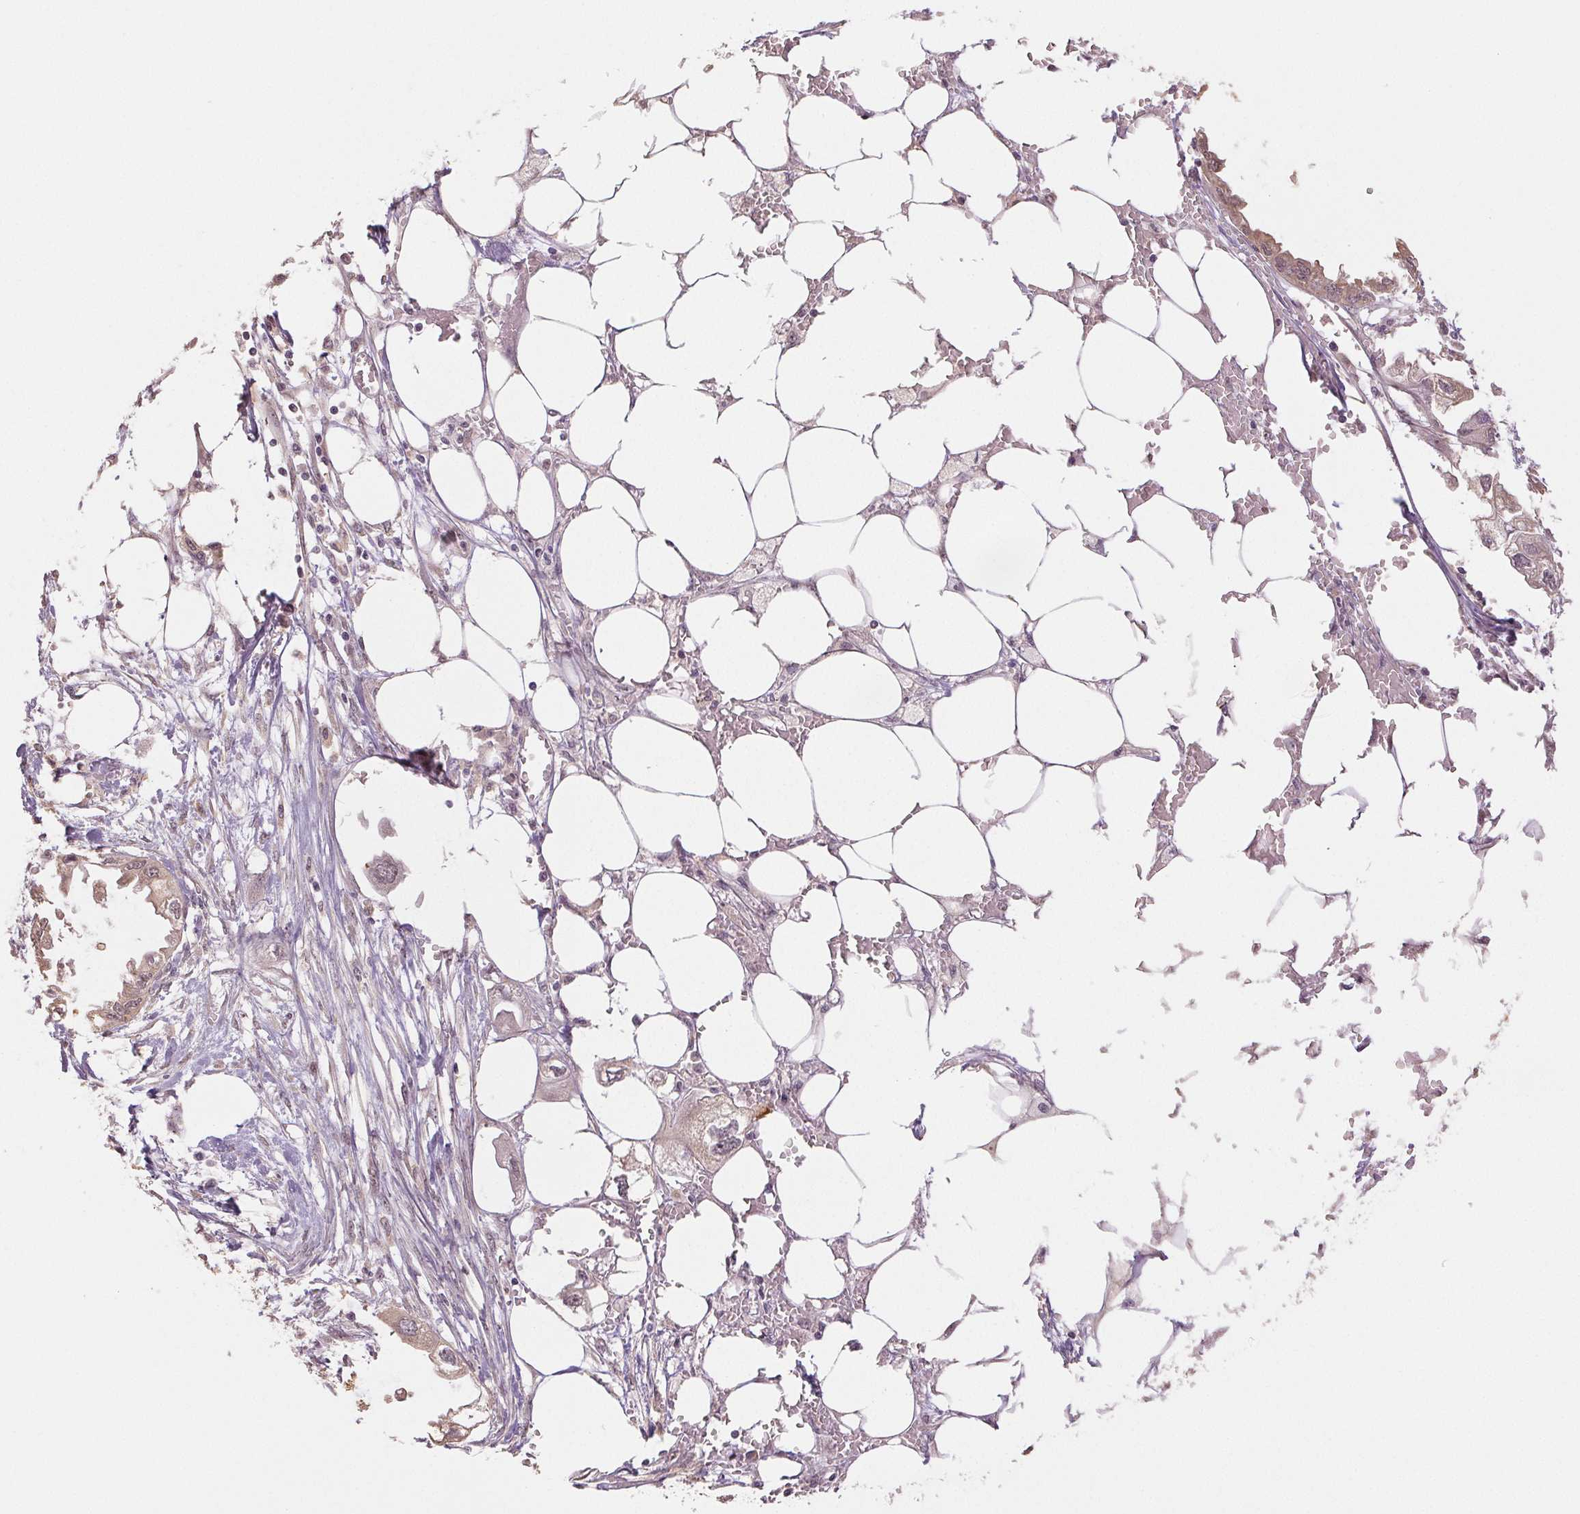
{"staining": {"intensity": "negative", "quantity": "none", "location": "none"}, "tissue": "endometrial cancer", "cell_type": "Tumor cells", "image_type": "cancer", "snomed": [{"axis": "morphology", "description": "Adenocarcinoma, NOS"}, {"axis": "morphology", "description": "Adenocarcinoma, metastatic, NOS"}, {"axis": "topography", "description": "Adipose tissue"}, {"axis": "topography", "description": "Endometrium"}], "caption": "Metastatic adenocarcinoma (endometrial) was stained to show a protein in brown. There is no significant positivity in tumor cells. (IHC, brightfield microscopy, high magnification).", "gene": "PLCB1", "patient": {"sex": "female", "age": 67}}